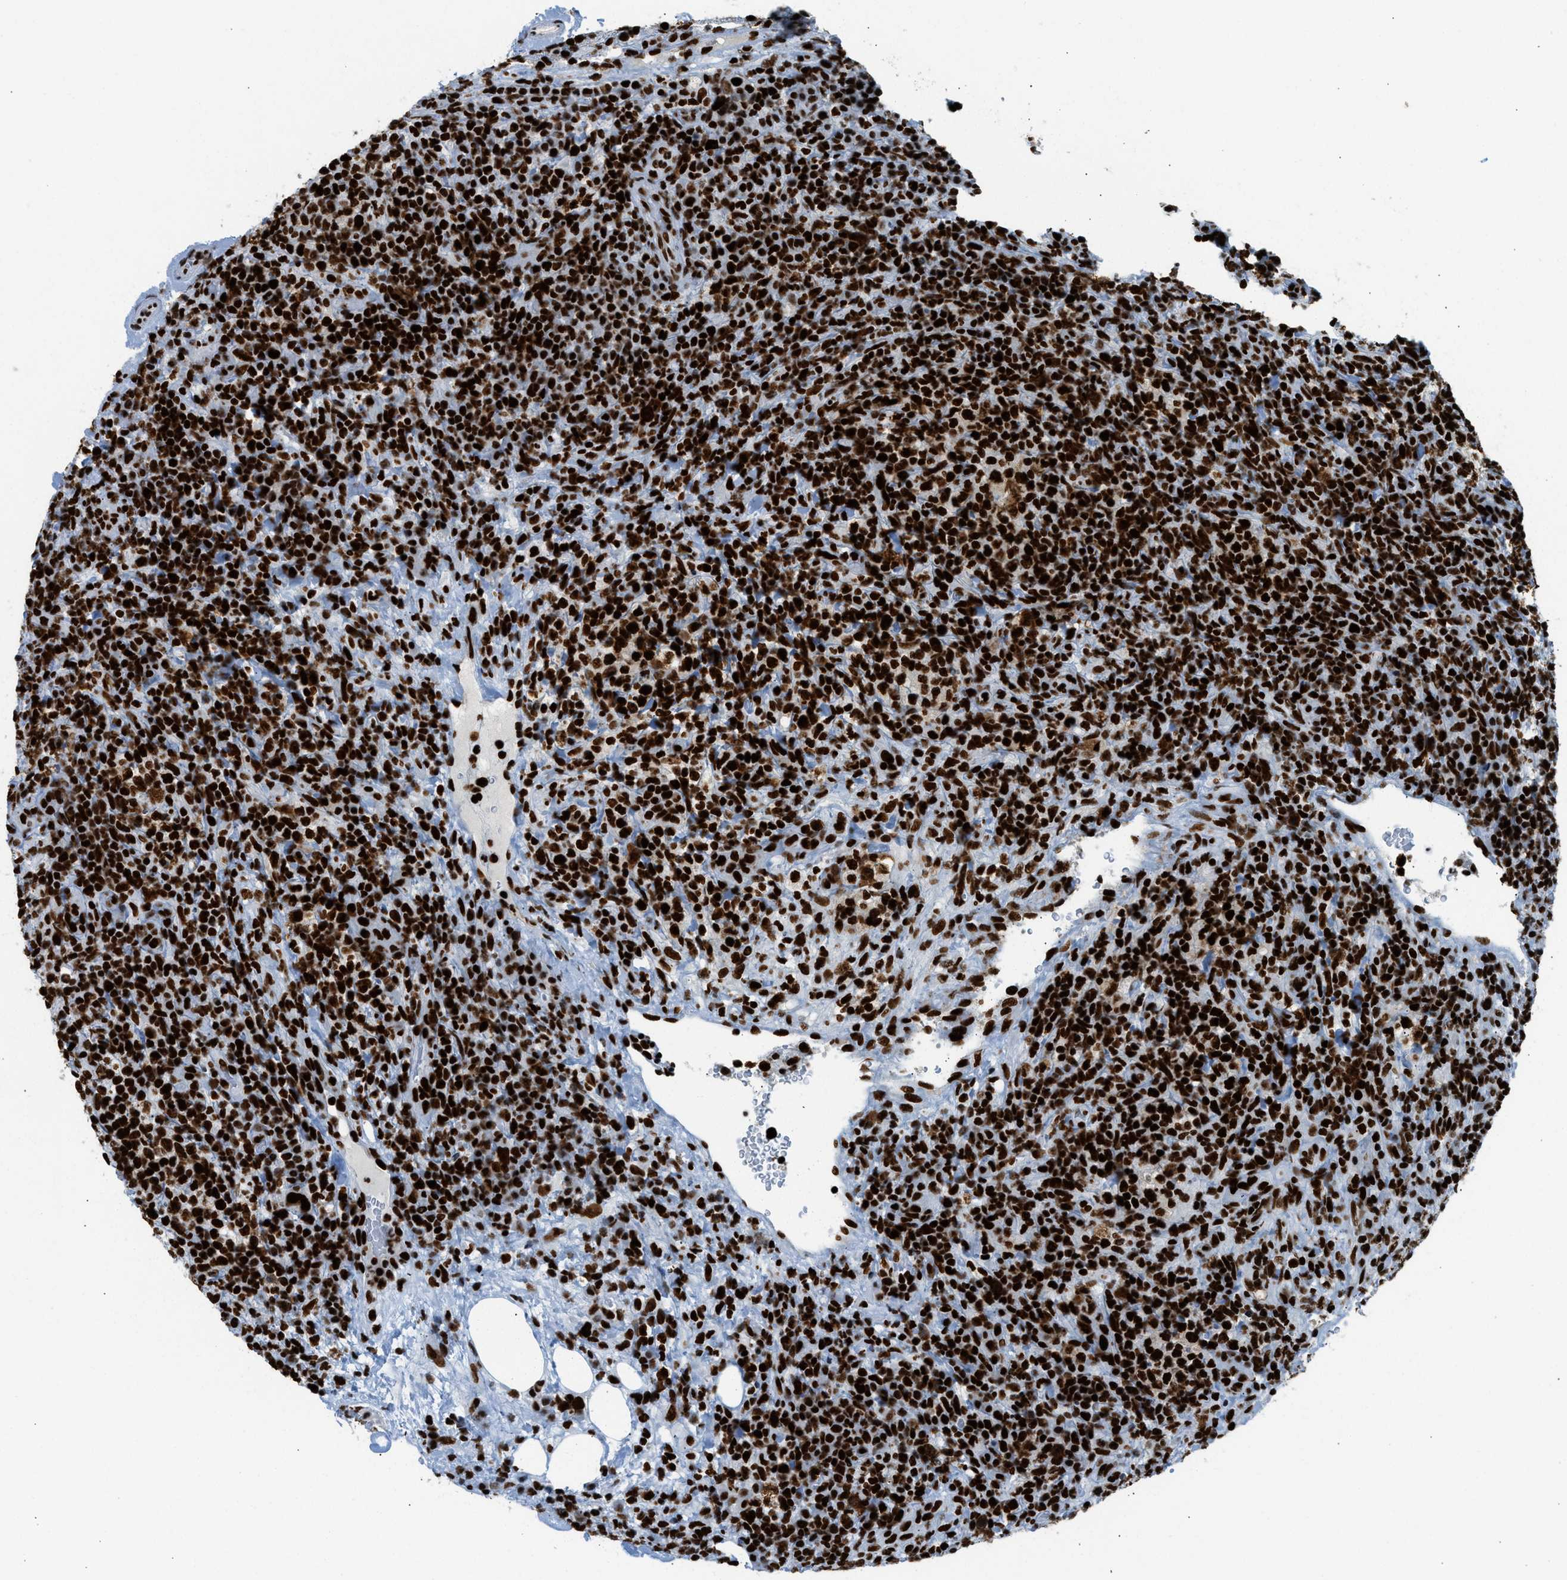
{"staining": {"intensity": "strong", "quantity": ">75%", "location": "nuclear"}, "tissue": "lymphoma", "cell_type": "Tumor cells", "image_type": "cancer", "snomed": [{"axis": "morphology", "description": "Malignant lymphoma, non-Hodgkin's type, High grade"}, {"axis": "topography", "description": "Lymph node"}], "caption": "This micrograph displays high-grade malignant lymphoma, non-Hodgkin's type stained with immunohistochemistry to label a protein in brown. The nuclear of tumor cells show strong positivity for the protein. Nuclei are counter-stained blue.", "gene": "PIF1", "patient": {"sex": "female", "age": 76}}